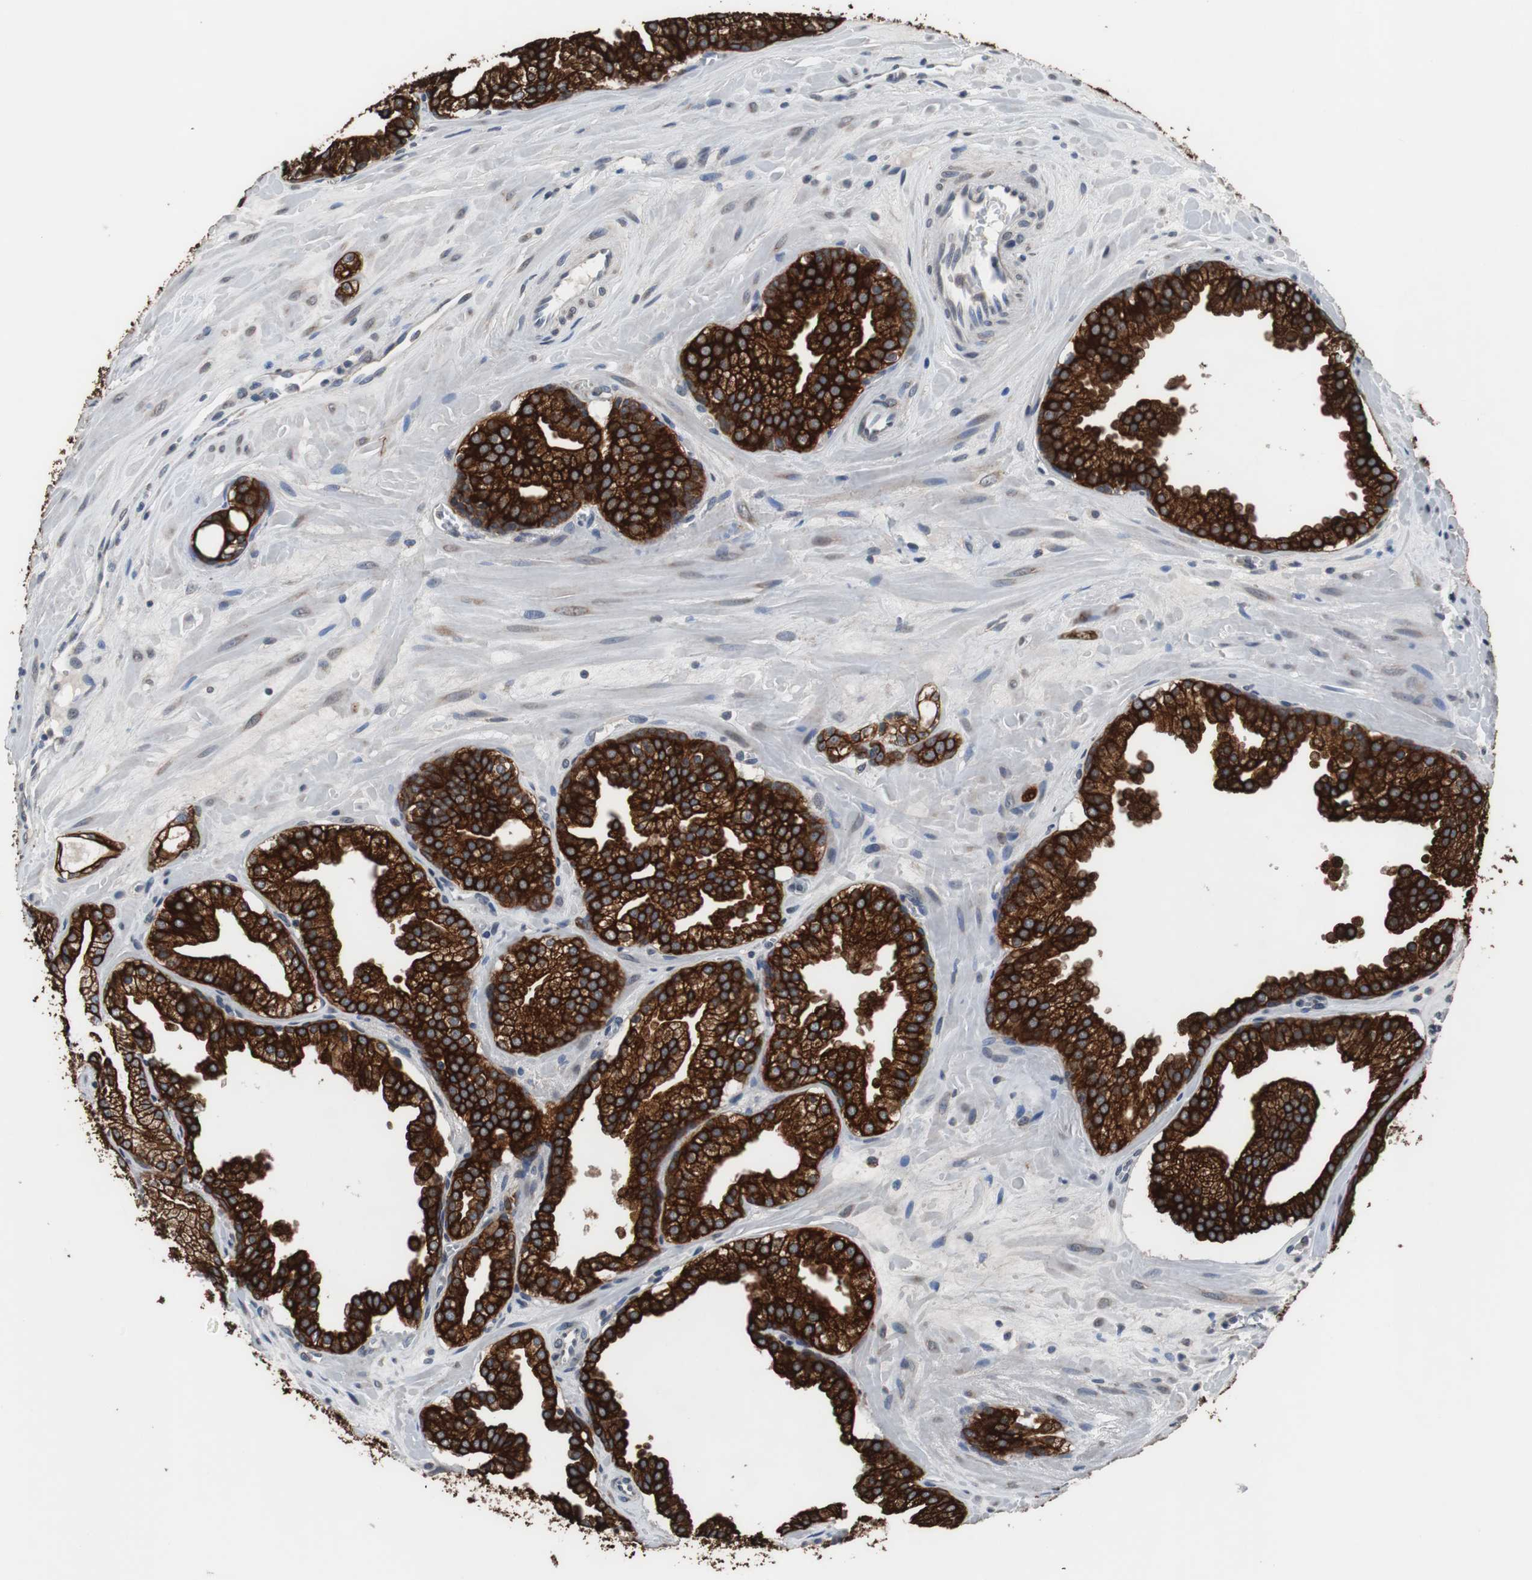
{"staining": {"intensity": "strong", "quantity": ">75%", "location": "cytoplasmic/membranous"}, "tissue": "prostate cancer", "cell_type": "Tumor cells", "image_type": "cancer", "snomed": [{"axis": "morphology", "description": "Adenocarcinoma, Low grade"}, {"axis": "topography", "description": "Prostate"}], "caption": "Tumor cells display strong cytoplasmic/membranous positivity in approximately >75% of cells in adenocarcinoma (low-grade) (prostate).", "gene": "USP10", "patient": {"sex": "male", "age": 57}}